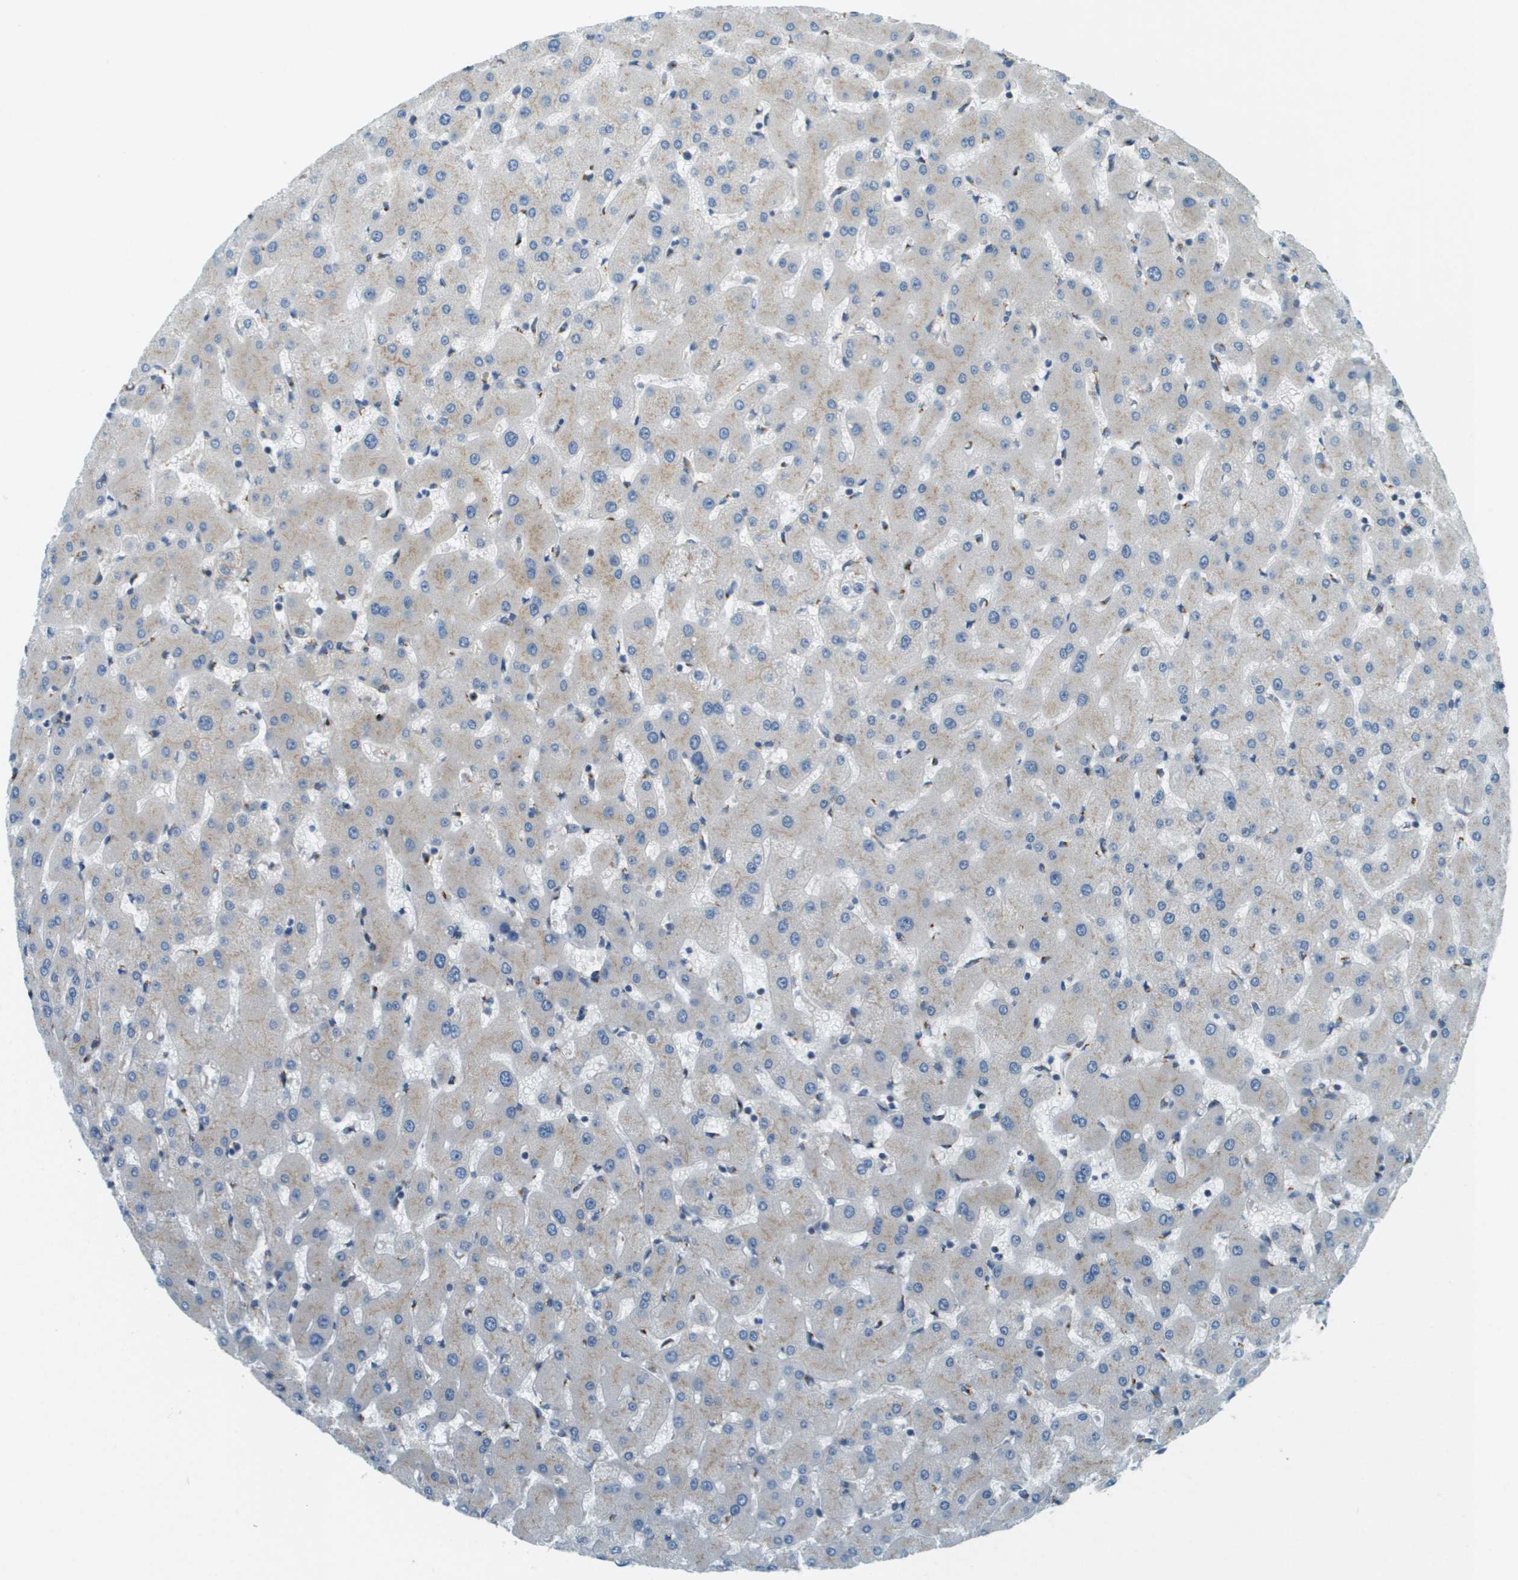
{"staining": {"intensity": "weak", "quantity": "25%-75%", "location": "cytoplasmic/membranous"}, "tissue": "liver", "cell_type": "Cholangiocytes", "image_type": "normal", "snomed": [{"axis": "morphology", "description": "Normal tissue, NOS"}, {"axis": "topography", "description": "Liver"}], "caption": "Liver stained for a protein demonstrates weak cytoplasmic/membranous positivity in cholangiocytes. (DAB = brown stain, brightfield microscopy at high magnification).", "gene": "ACBD3", "patient": {"sex": "female", "age": 63}}